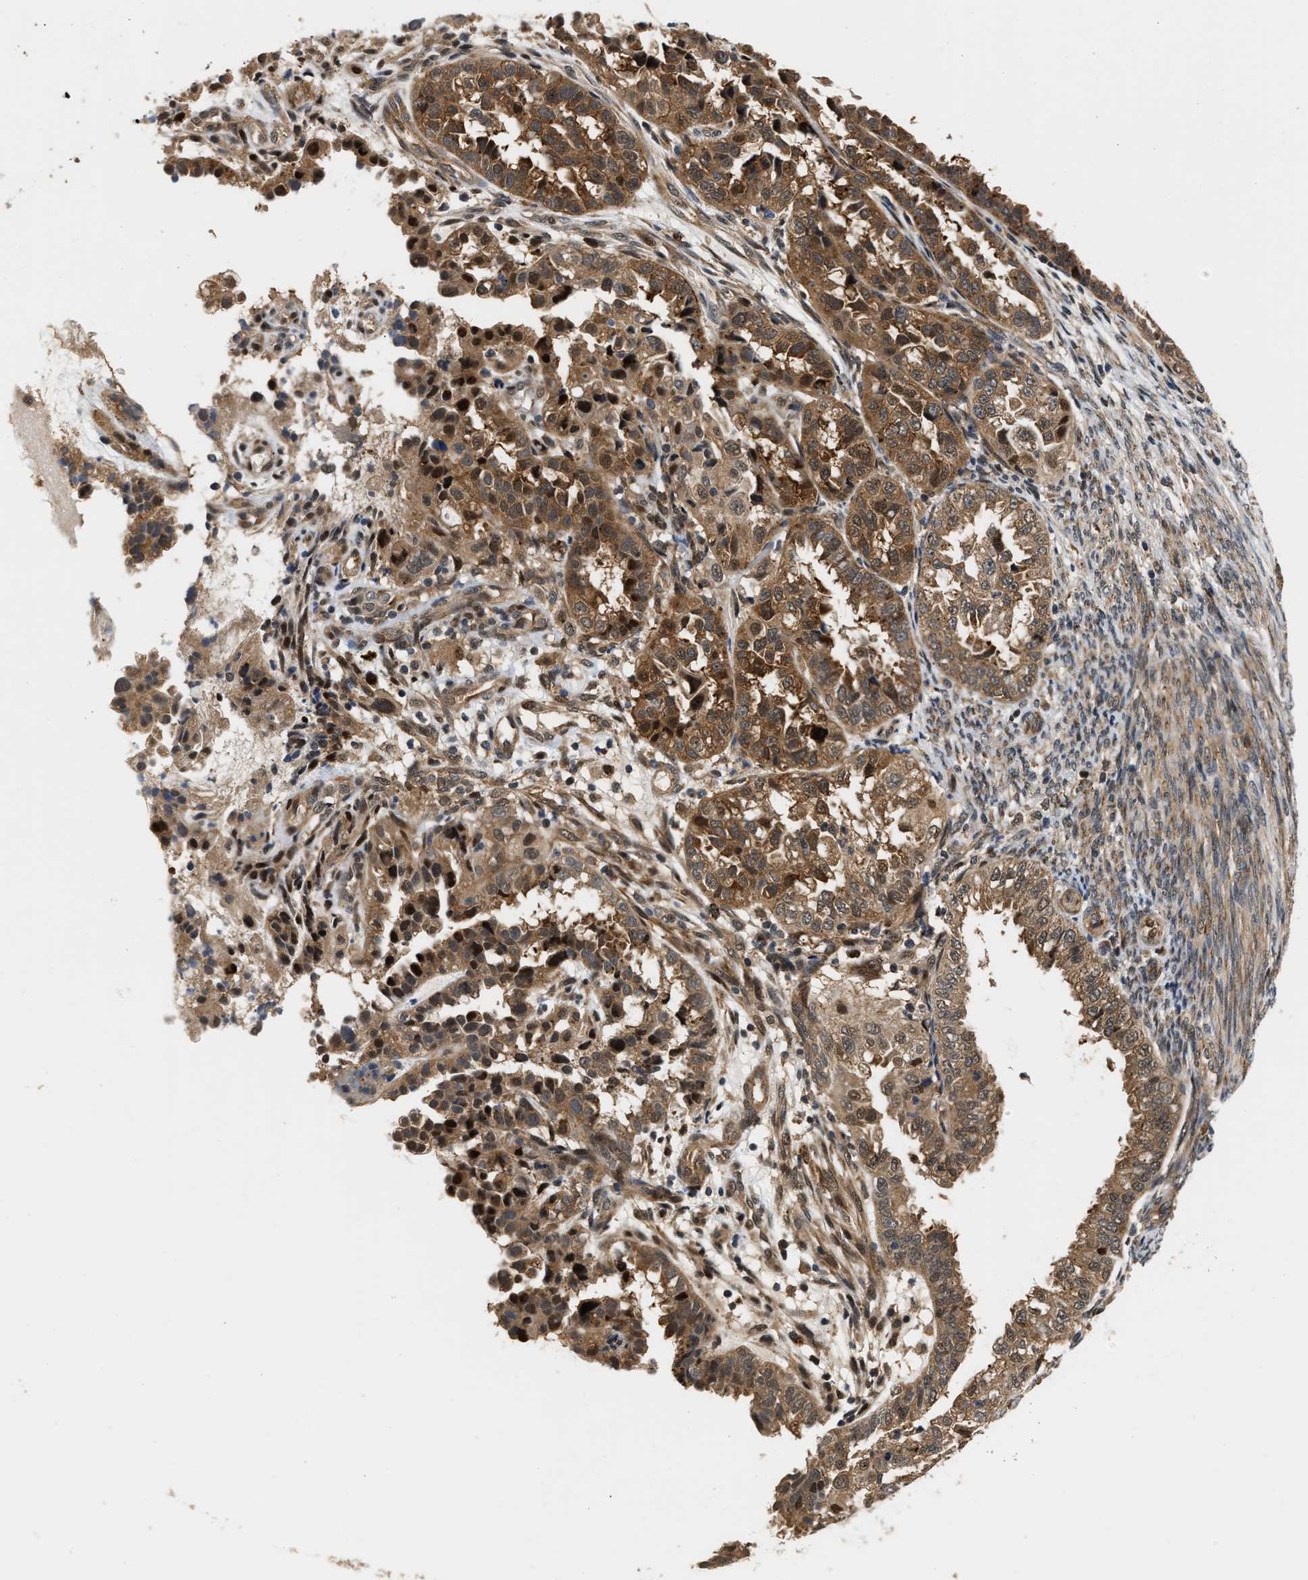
{"staining": {"intensity": "strong", "quantity": ">75%", "location": "cytoplasmic/membranous,nuclear"}, "tissue": "endometrial cancer", "cell_type": "Tumor cells", "image_type": "cancer", "snomed": [{"axis": "morphology", "description": "Adenocarcinoma, NOS"}, {"axis": "topography", "description": "Endometrium"}], "caption": "A high amount of strong cytoplasmic/membranous and nuclear expression is identified in approximately >75% of tumor cells in endometrial cancer tissue.", "gene": "LARP6", "patient": {"sex": "female", "age": 85}}